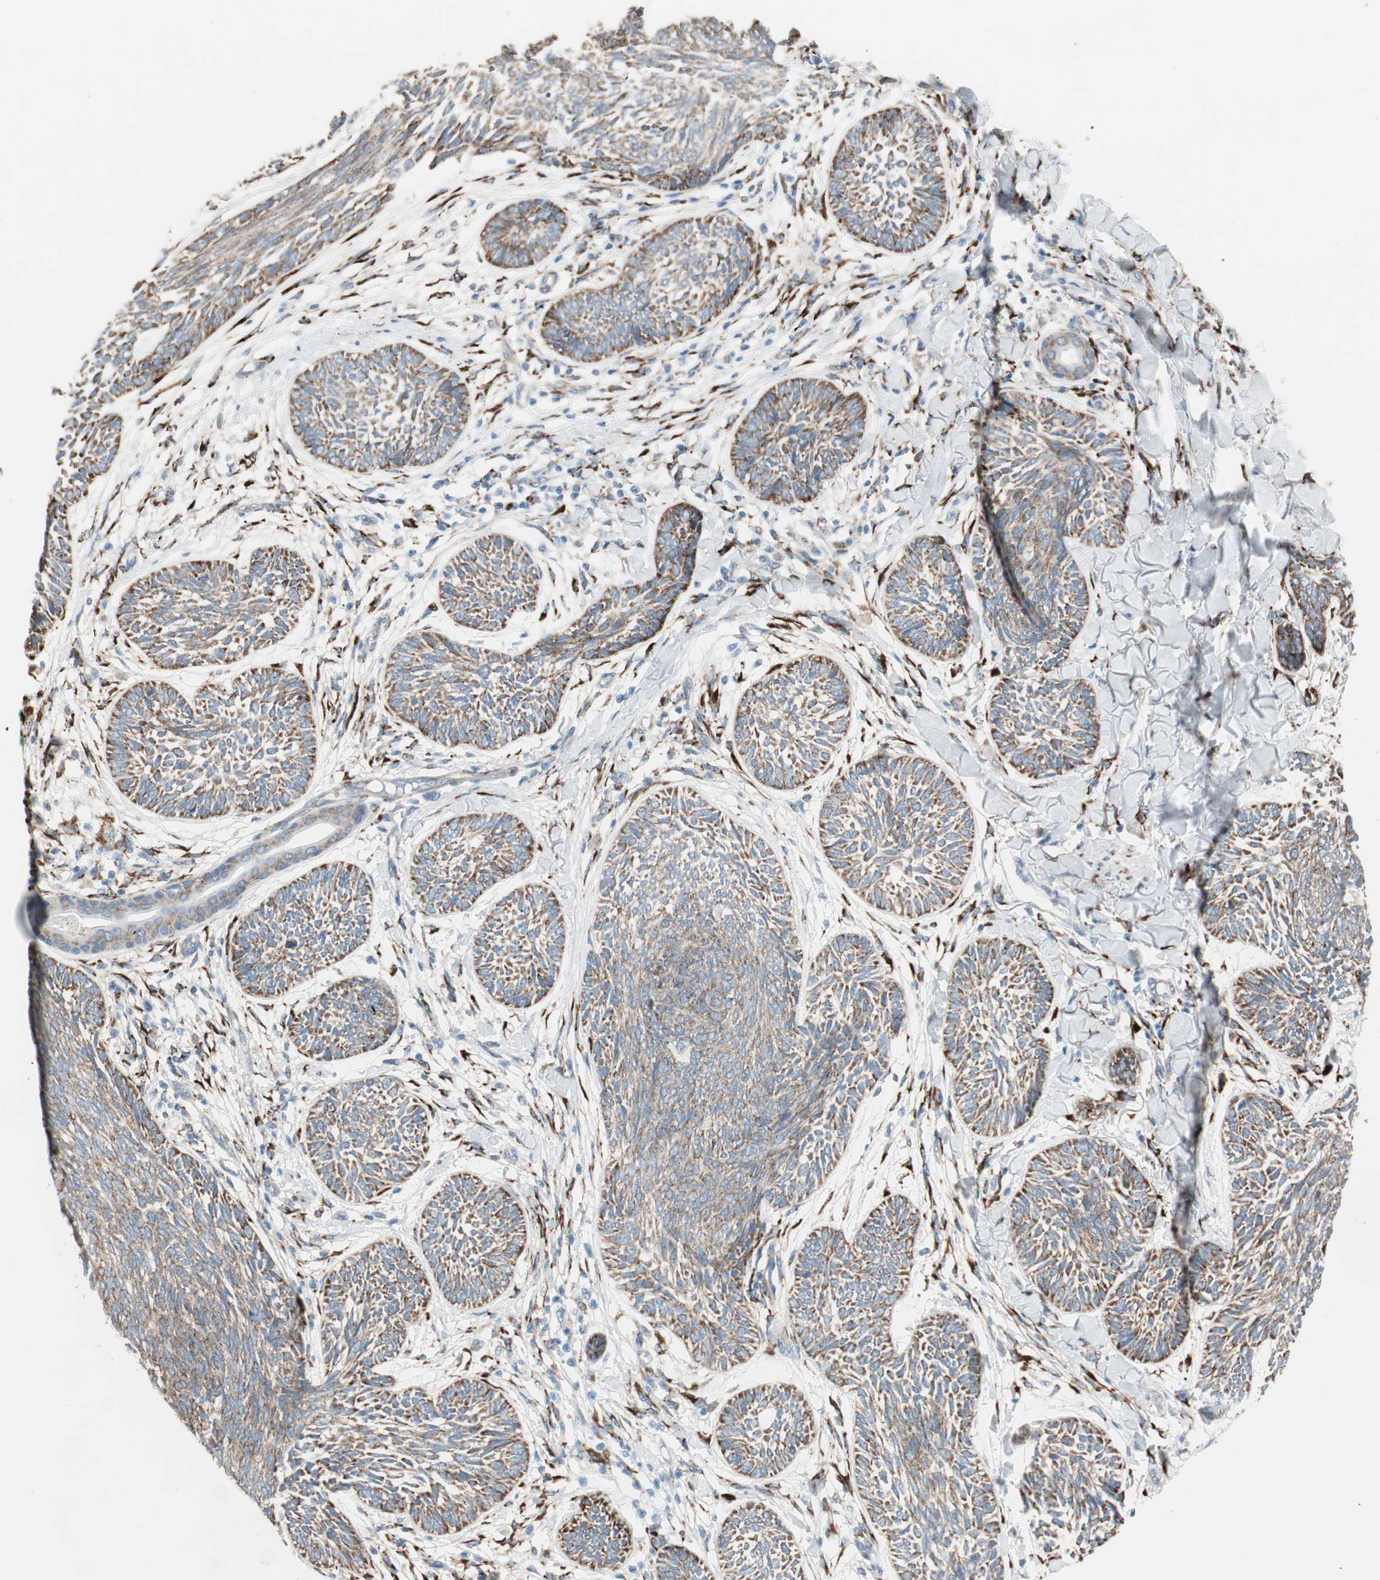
{"staining": {"intensity": "strong", "quantity": ">75%", "location": "cytoplasmic/membranous"}, "tissue": "skin cancer", "cell_type": "Tumor cells", "image_type": "cancer", "snomed": [{"axis": "morphology", "description": "Papilloma, NOS"}, {"axis": "morphology", "description": "Basal cell carcinoma"}, {"axis": "topography", "description": "Skin"}], "caption": "Protein analysis of skin cancer (papilloma) tissue exhibits strong cytoplasmic/membranous staining in about >75% of tumor cells.", "gene": "P4HTM", "patient": {"sex": "male", "age": 87}}